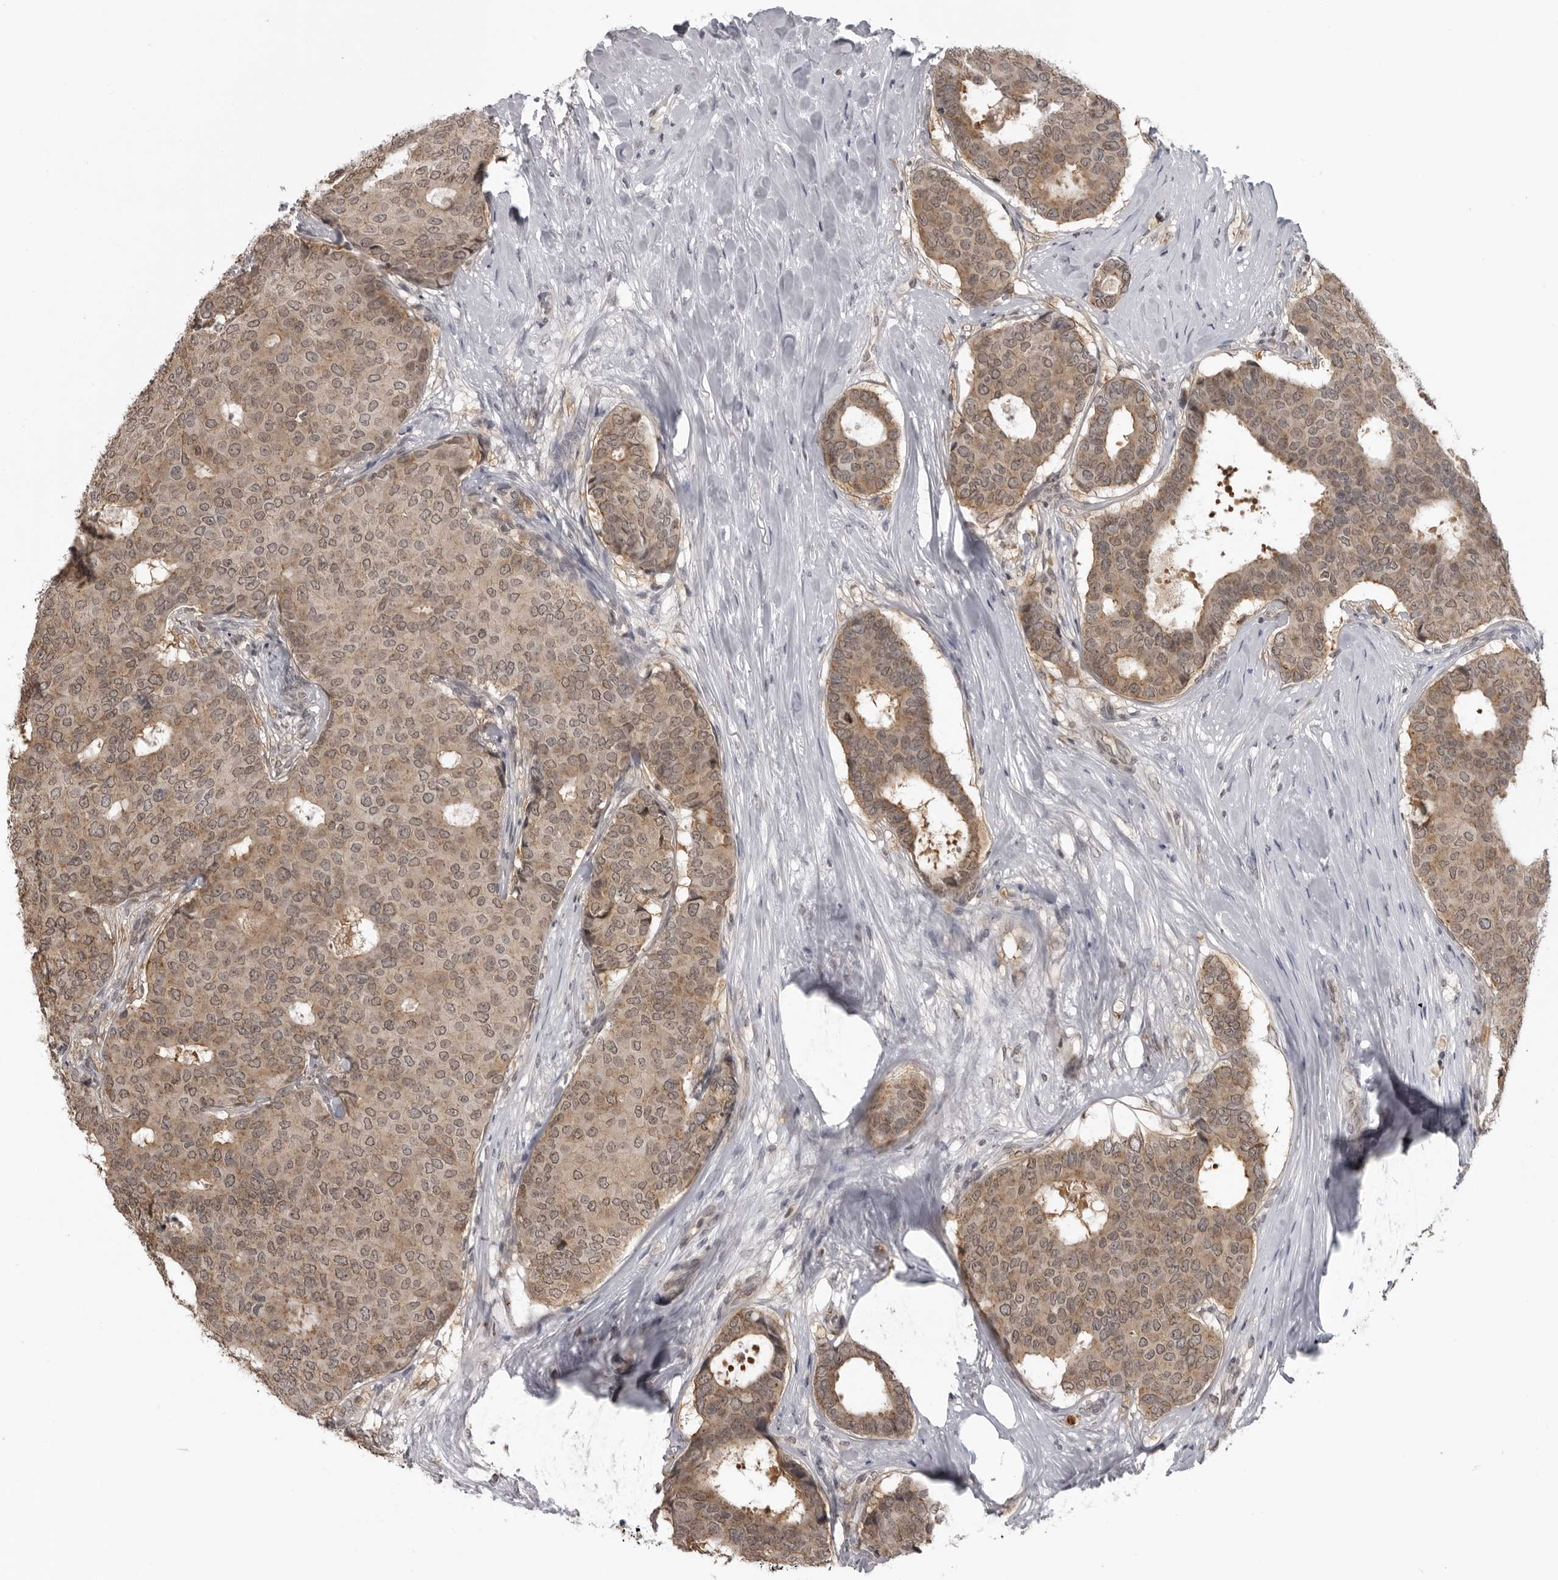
{"staining": {"intensity": "moderate", "quantity": ">75%", "location": "cytoplasmic/membranous,nuclear"}, "tissue": "breast cancer", "cell_type": "Tumor cells", "image_type": "cancer", "snomed": [{"axis": "morphology", "description": "Duct carcinoma"}, {"axis": "topography", "description": "Breast"}], "caption": "High-magnification brightfield microscopy of breast cancer (intraductal carcinoma) stained with DAB (brown) and counterstained with hematoxylin (blue). tumor cells exhibit moderate cytoplasmic/membranous and nuclear expression is present in about>75% of cells. The staining was performed using DAB (3,3'-diaminobenzidine) to visualize the protein expression in brown, while the nuclei were stained in blue with hematoxylin (Magnification: 20x).", "gene": "PDCL3", "patient": {"sex": "female", "age": 75}}